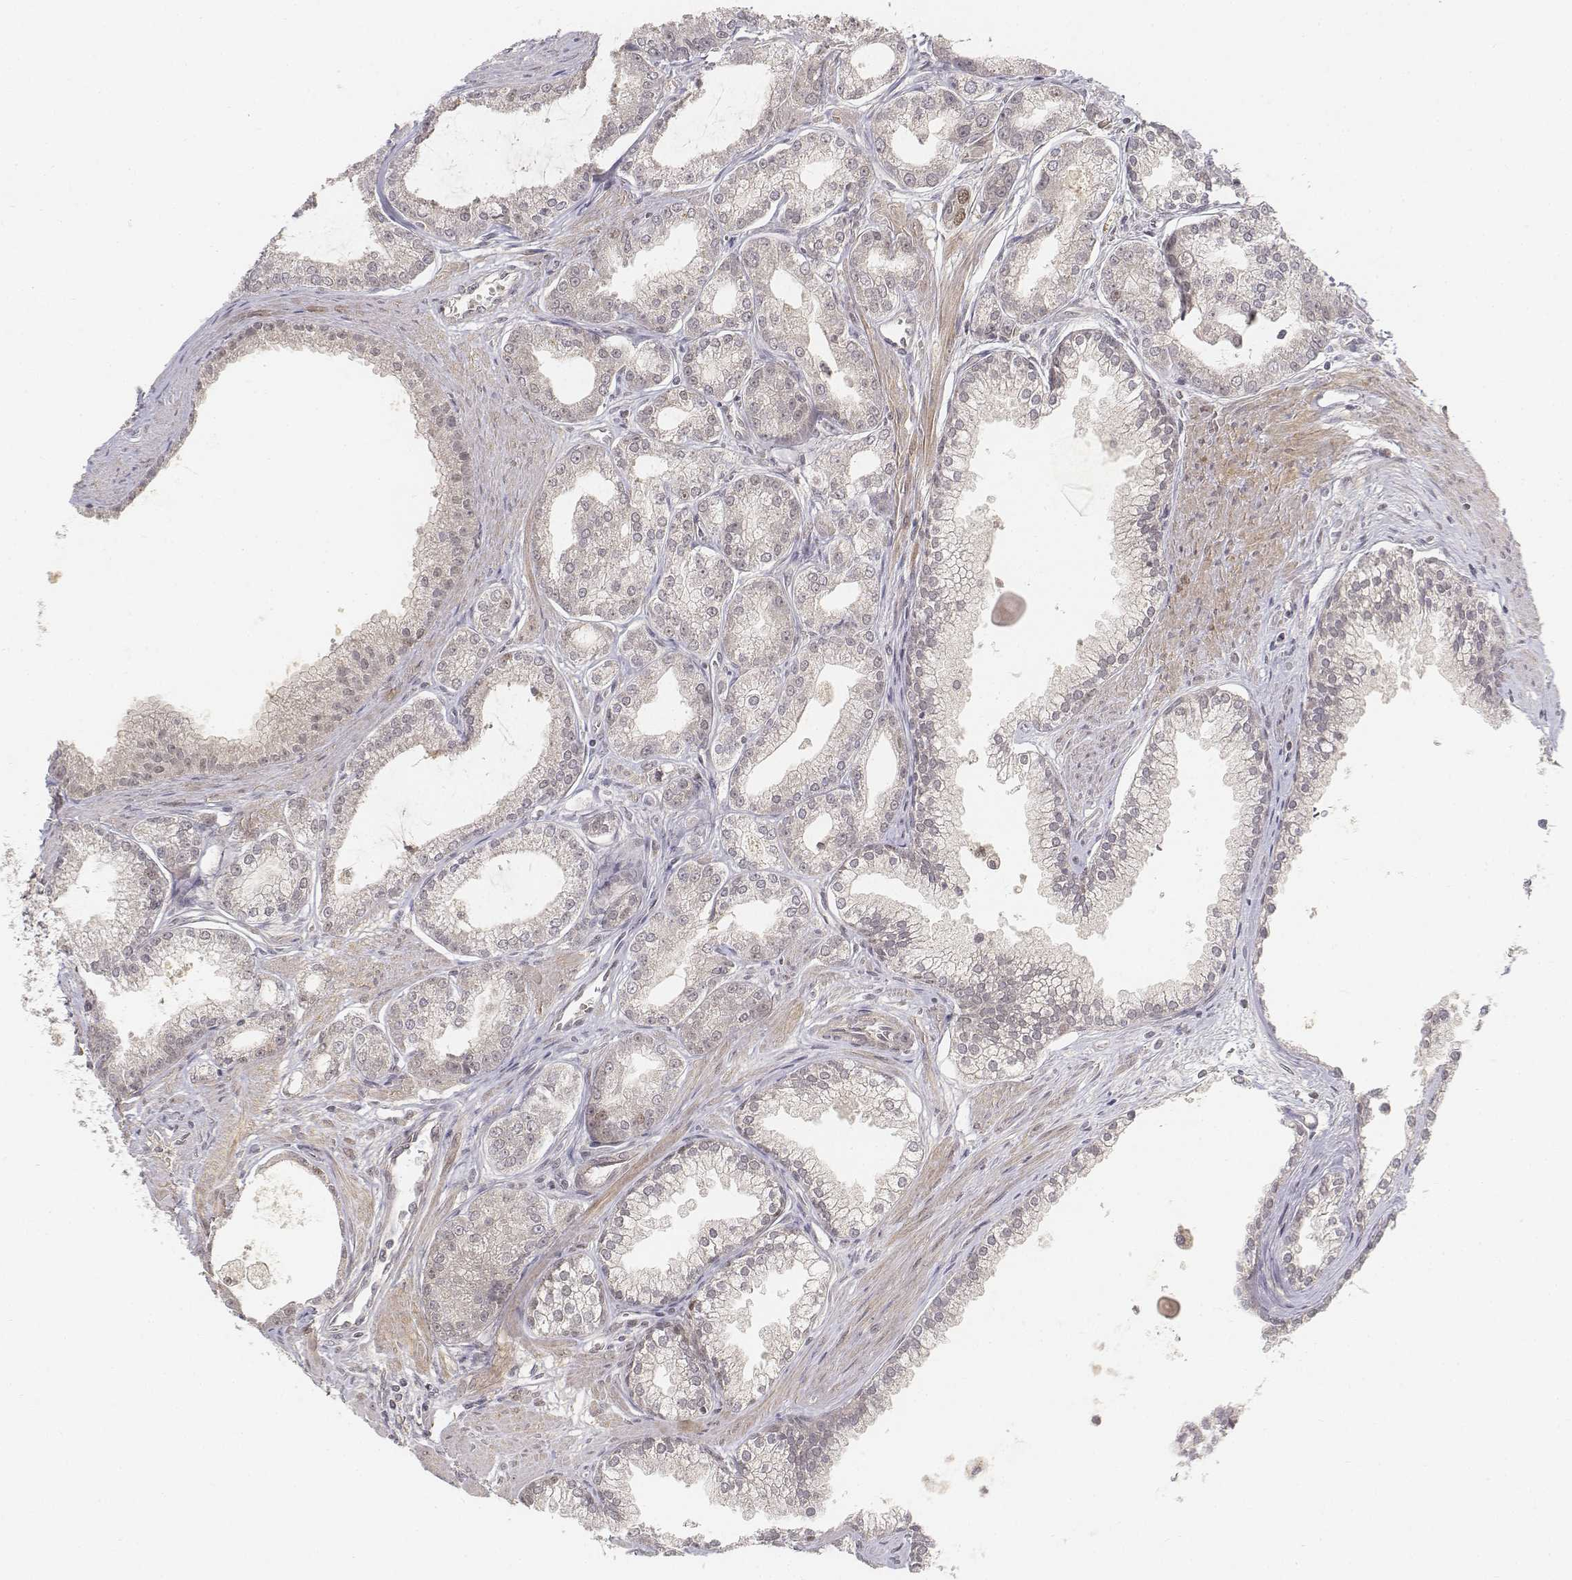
{"staining": {"intensity": "negative", "quantity": "none", "location": "none"}, "tissue": "prostate cancer", "cell_type": "Tumor cells", "image_type": "cancer", "snomed": [{"axis": "morphology", "description": "Adenocarcinoma, NOS"}, {"axis": "topography", "description": "Prostate"}], "caption": "An immunohistochemistry photomicrograph of adenocarcinoma (prostate) is shown. There is no staining in tumor cells of adenocarcinoma (prostate).", "gene": "FANCD2", "patient": {"sex": "male", "age": 71}}